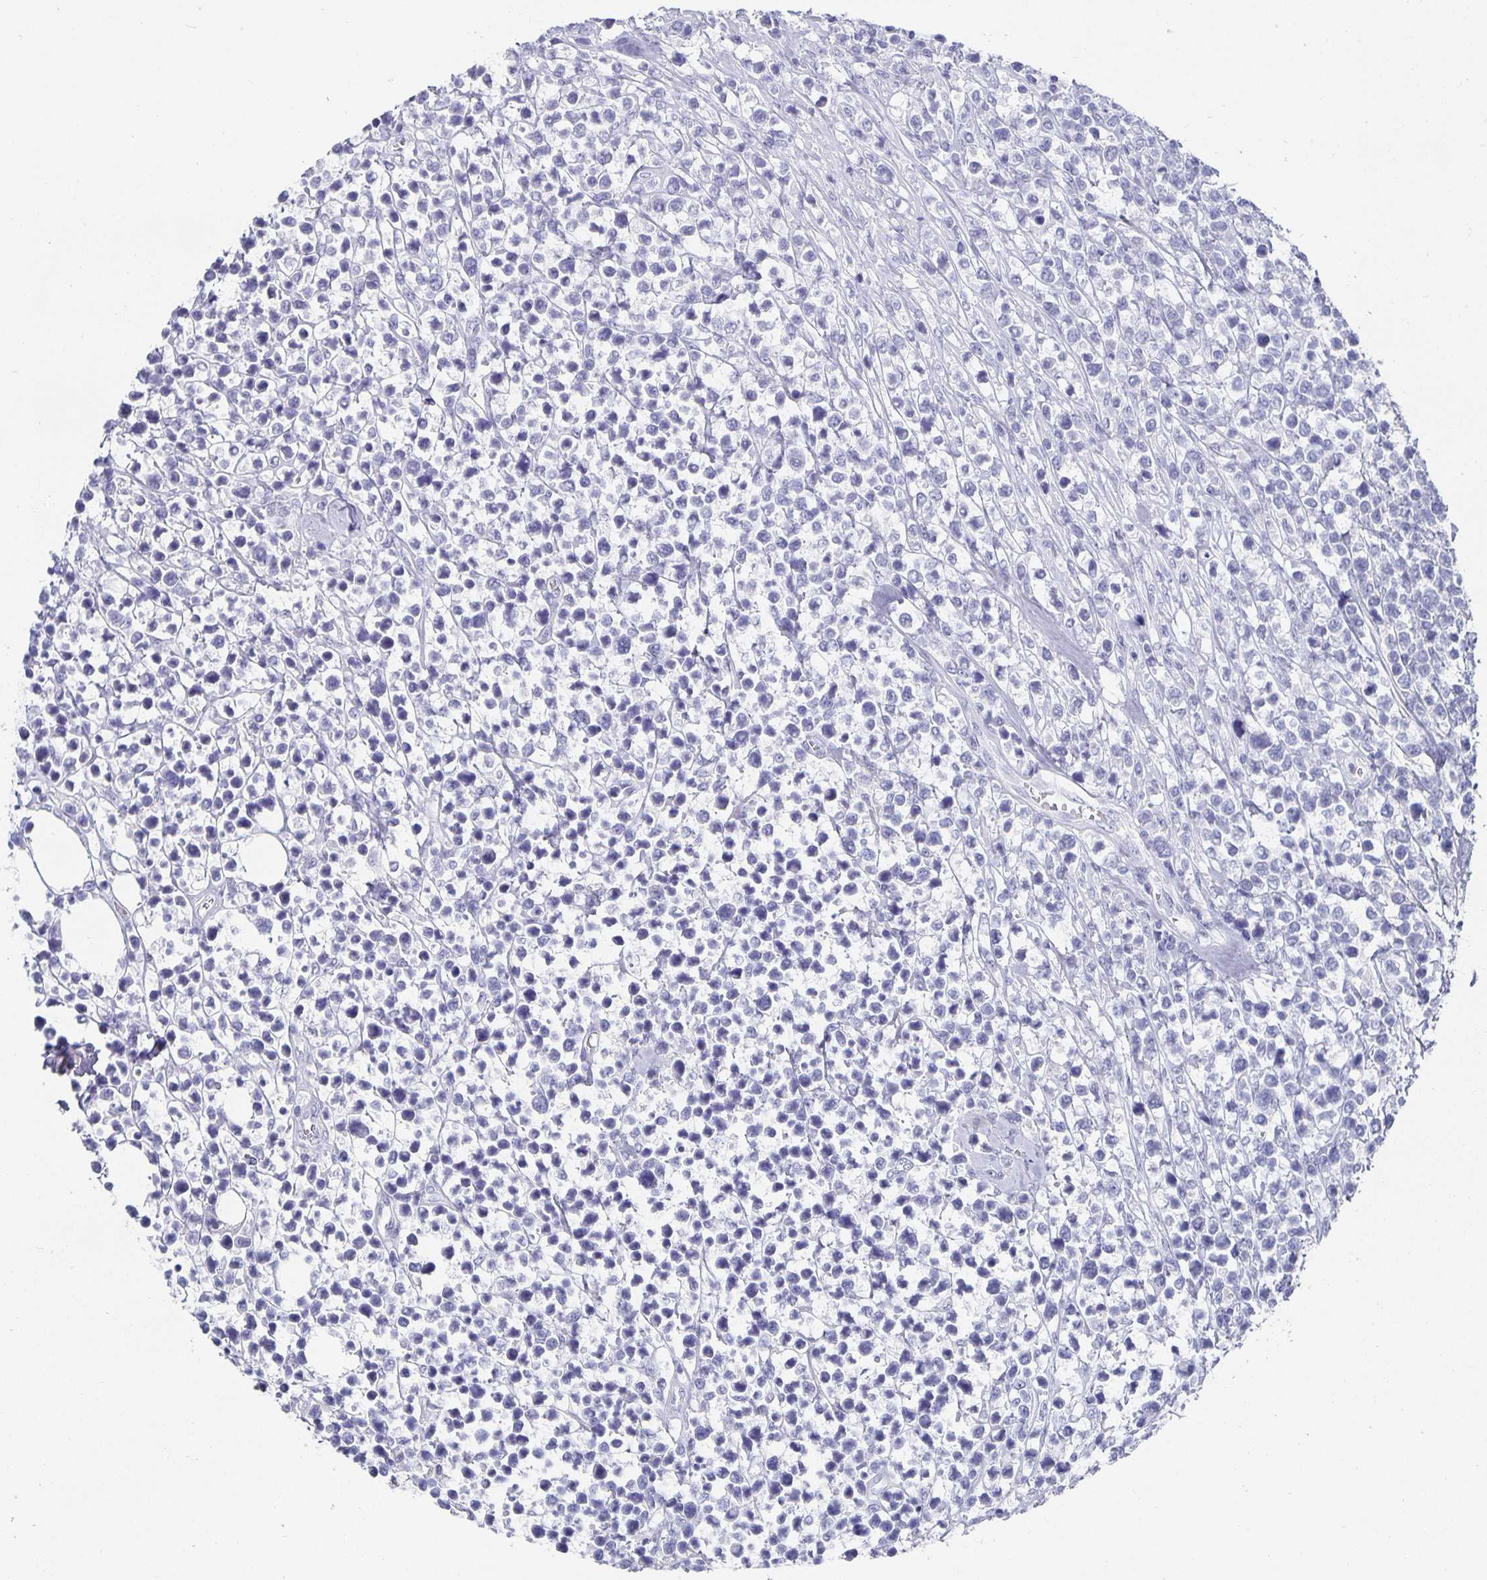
{"staining": {"intensity": "negative", "quantity": "none", "location": "none"}, "tissue": "lymphoma", "cell_type": "Tumor cells", "image_type": "cancer", "snomed": [{"axis": "morphology", "description": "Malignant lymphoma, non-Hodgkin's type, High grade"}, {"axis": "topography", "description": "Soft tissue"}], "caption": "Lymphoma was stained to show a protein in brown. There is no significant expression in tumor cells. (DAB (3,3'-diaminobenzidine) immunohistochemistry (IHC), high magnification).", "gene": "CHGA", "patient": {"sex": "female", "age": 56}}